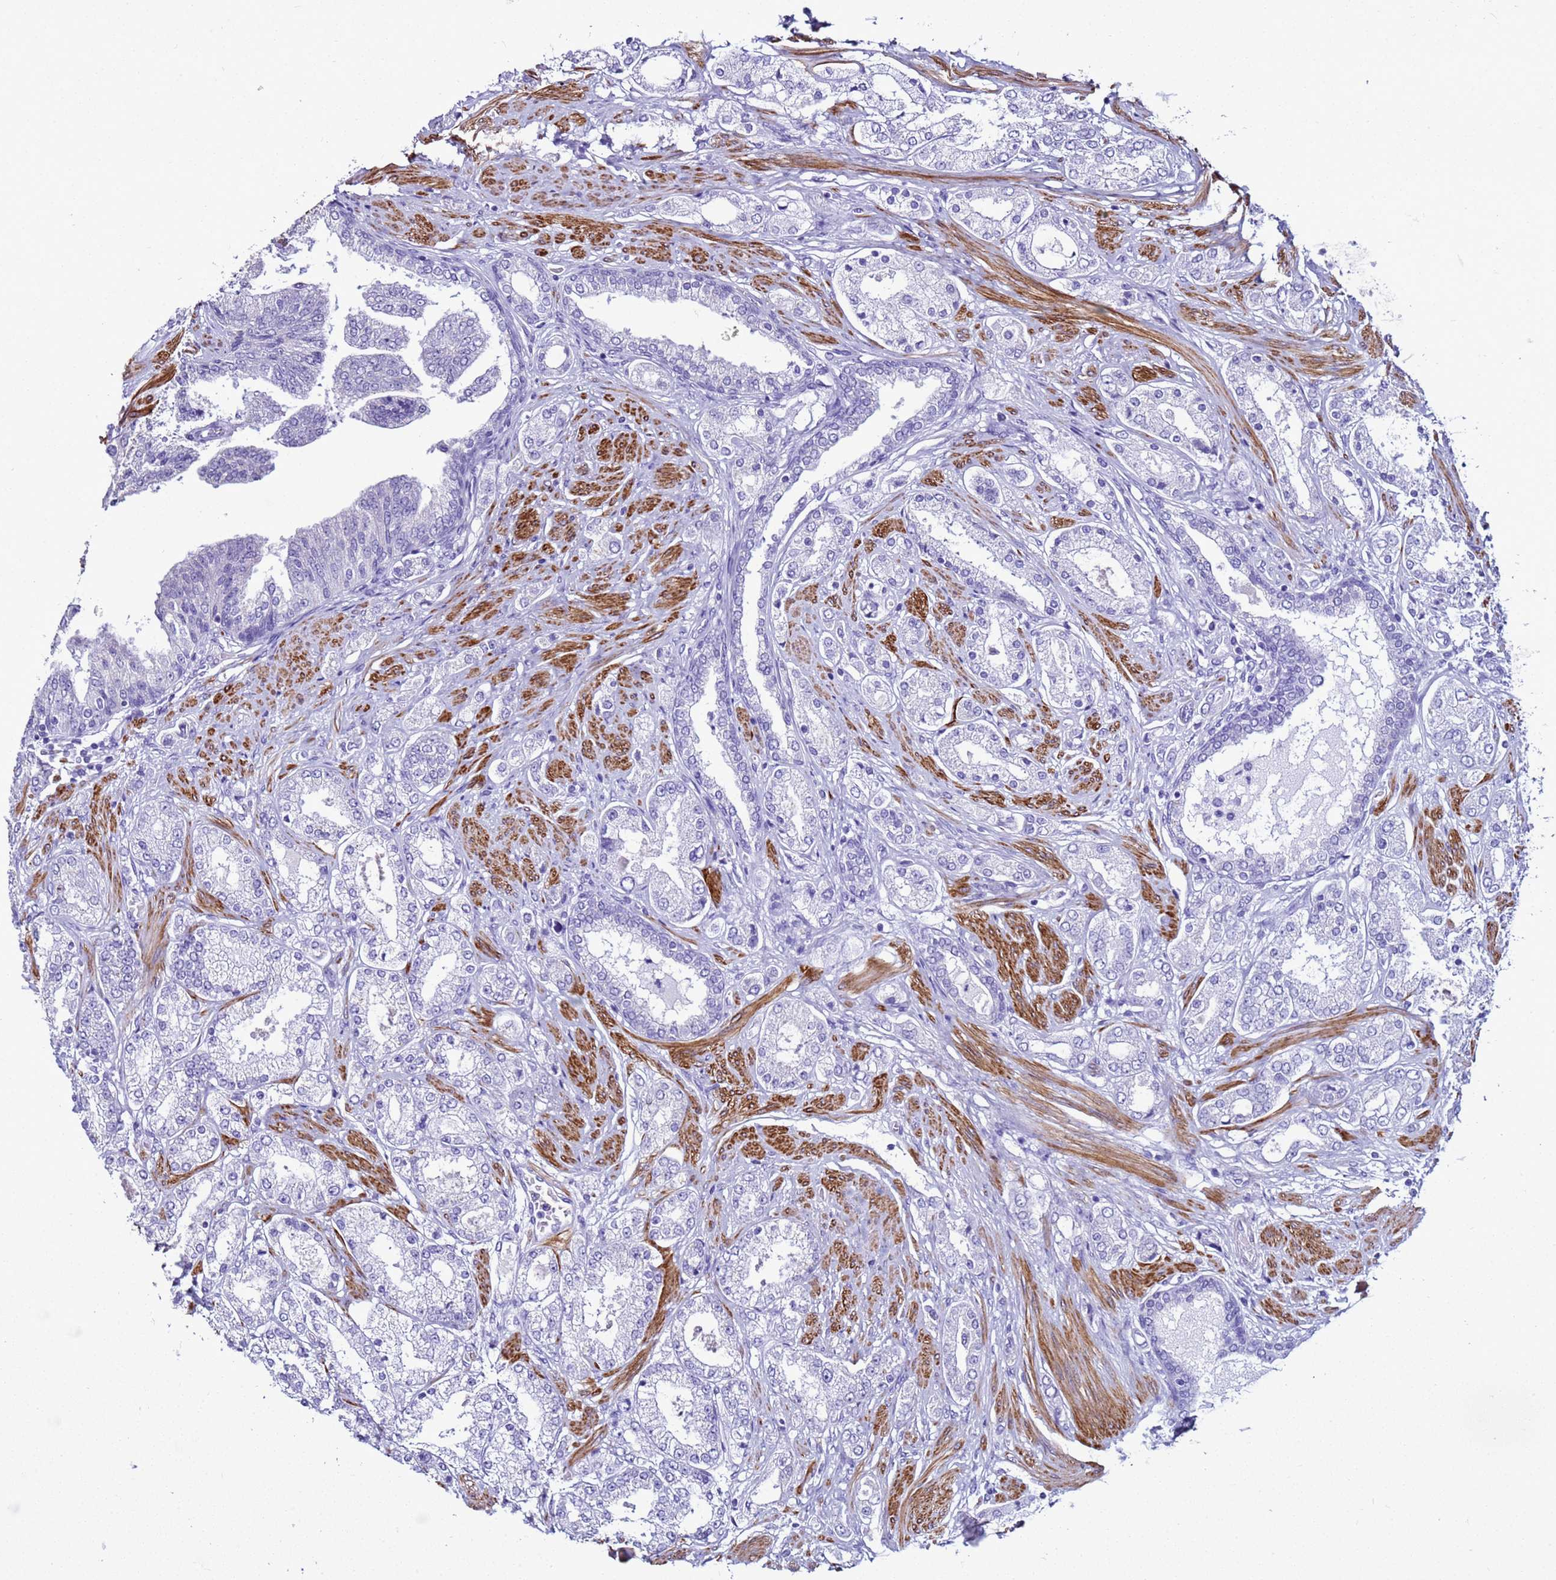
{"staining": {"intensity": "negative", "quantity": "none", "location": "none"}, "tissue": "prostate cancer", "cell_type": "Tumor cells", "image_type": "cancer", "snomed": [{"axis": "morphology", "description": "Adenocarcinoma, High grade"}, {"axis": "topography", "description": "Prostate"}], "caption": "Immunohistochemical staining of adenocarcinoma (high-grade) (prostate) exhibits no significant expression in tumor cells.", "gene": "LCMT1", "patient": {"sex": "male", "age": 68}}